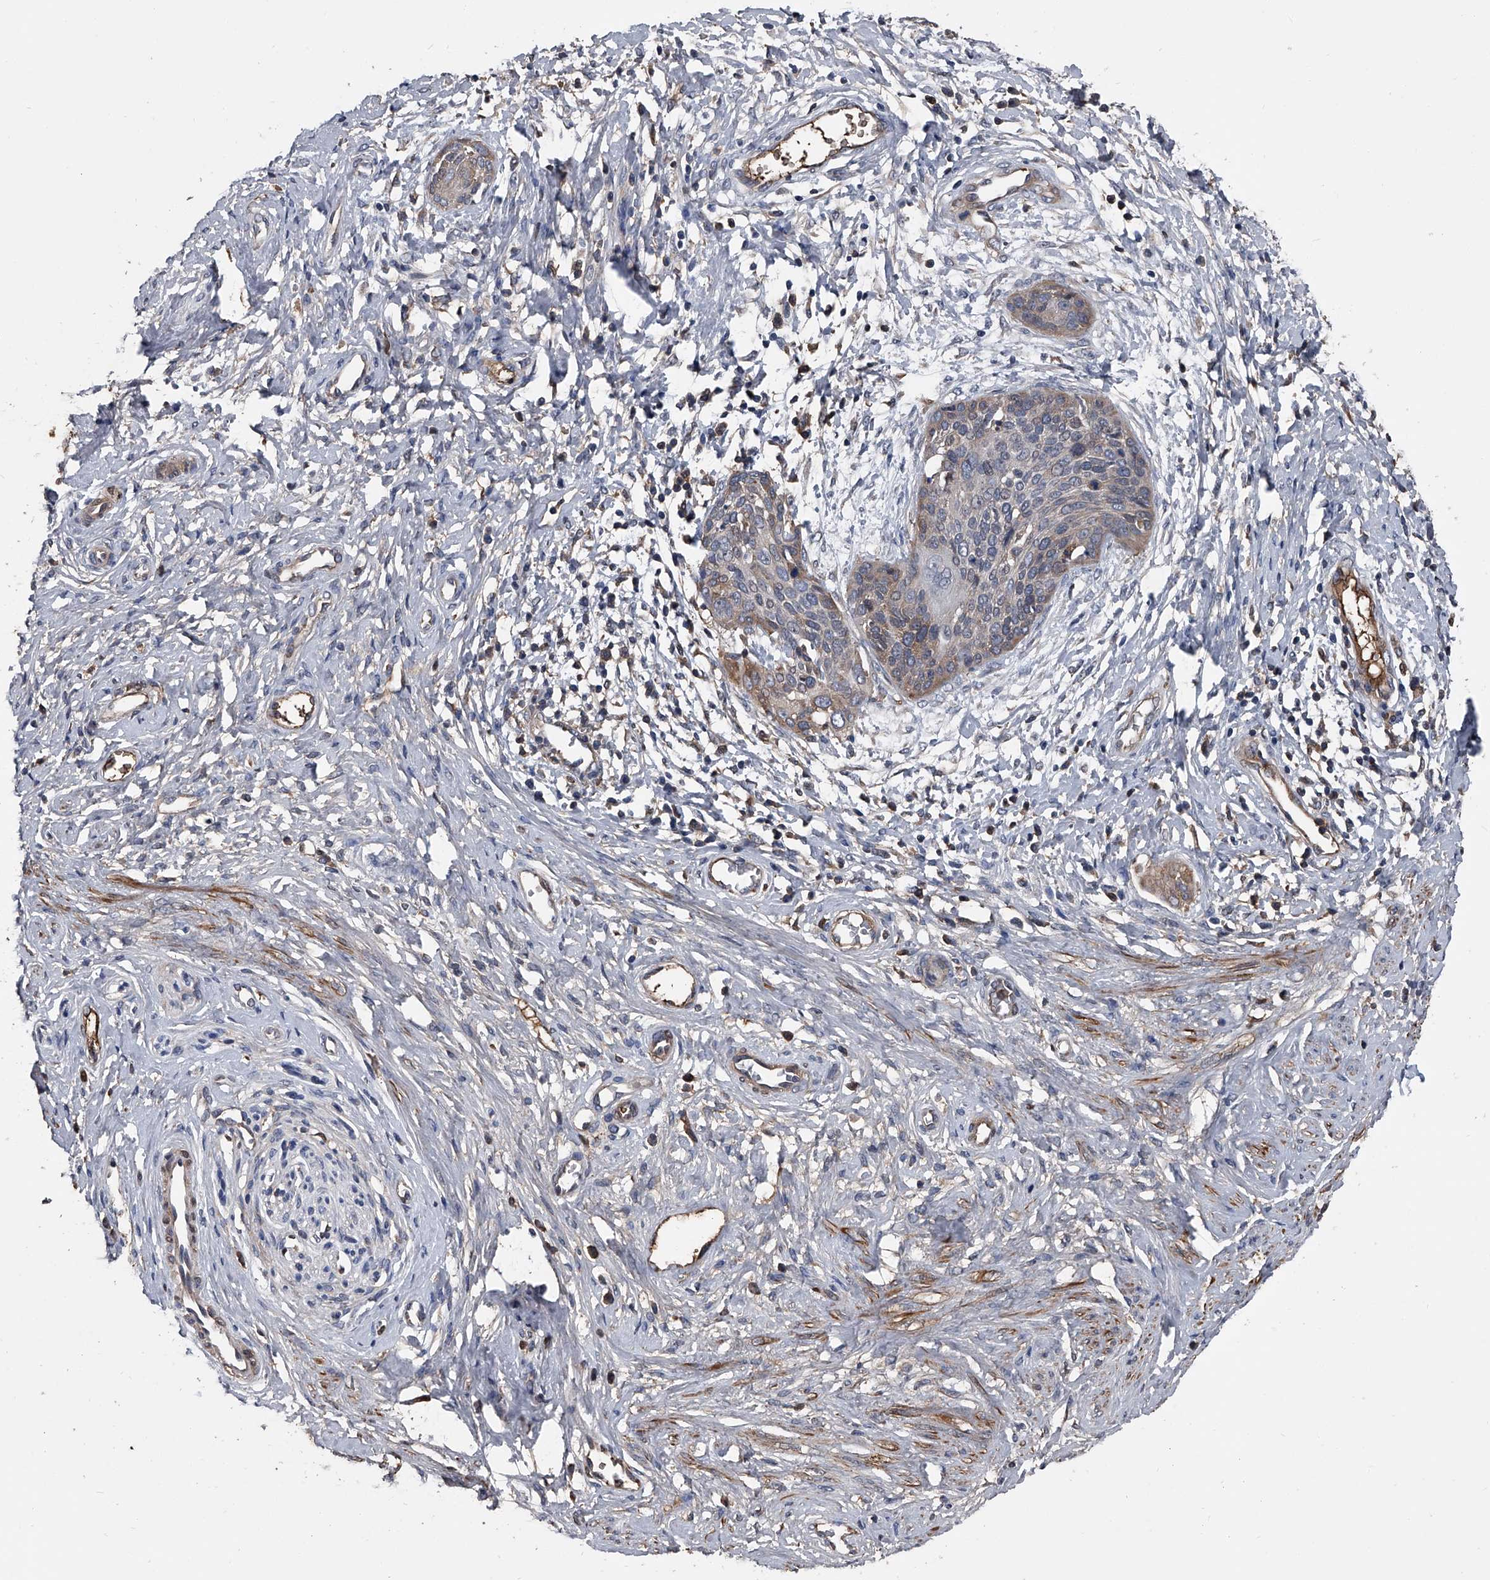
{"staining": {"intensity": "moderate", "quantity": "<25%", "location": "cytoplasmic/membranous"}, "tissue": "cervical cancer", "cell_type": "Tumor cells", "image_type": "cancer", "snomed": [{"axis": "morphology", "description": "Squamous cell carcinoma, NOS"}, {"axis": "topography", "description": "Cervix"}], "caption": "IHC photomicrograph of squamous cell carcinoma (cervical) stained for a protein (brown), which displays low levels of moderate cytoplasmic/membranous expression in approximately <25% of tumor cells.", "gene": "KIF13A", "patient": {"sex": "female", "age": 37}}